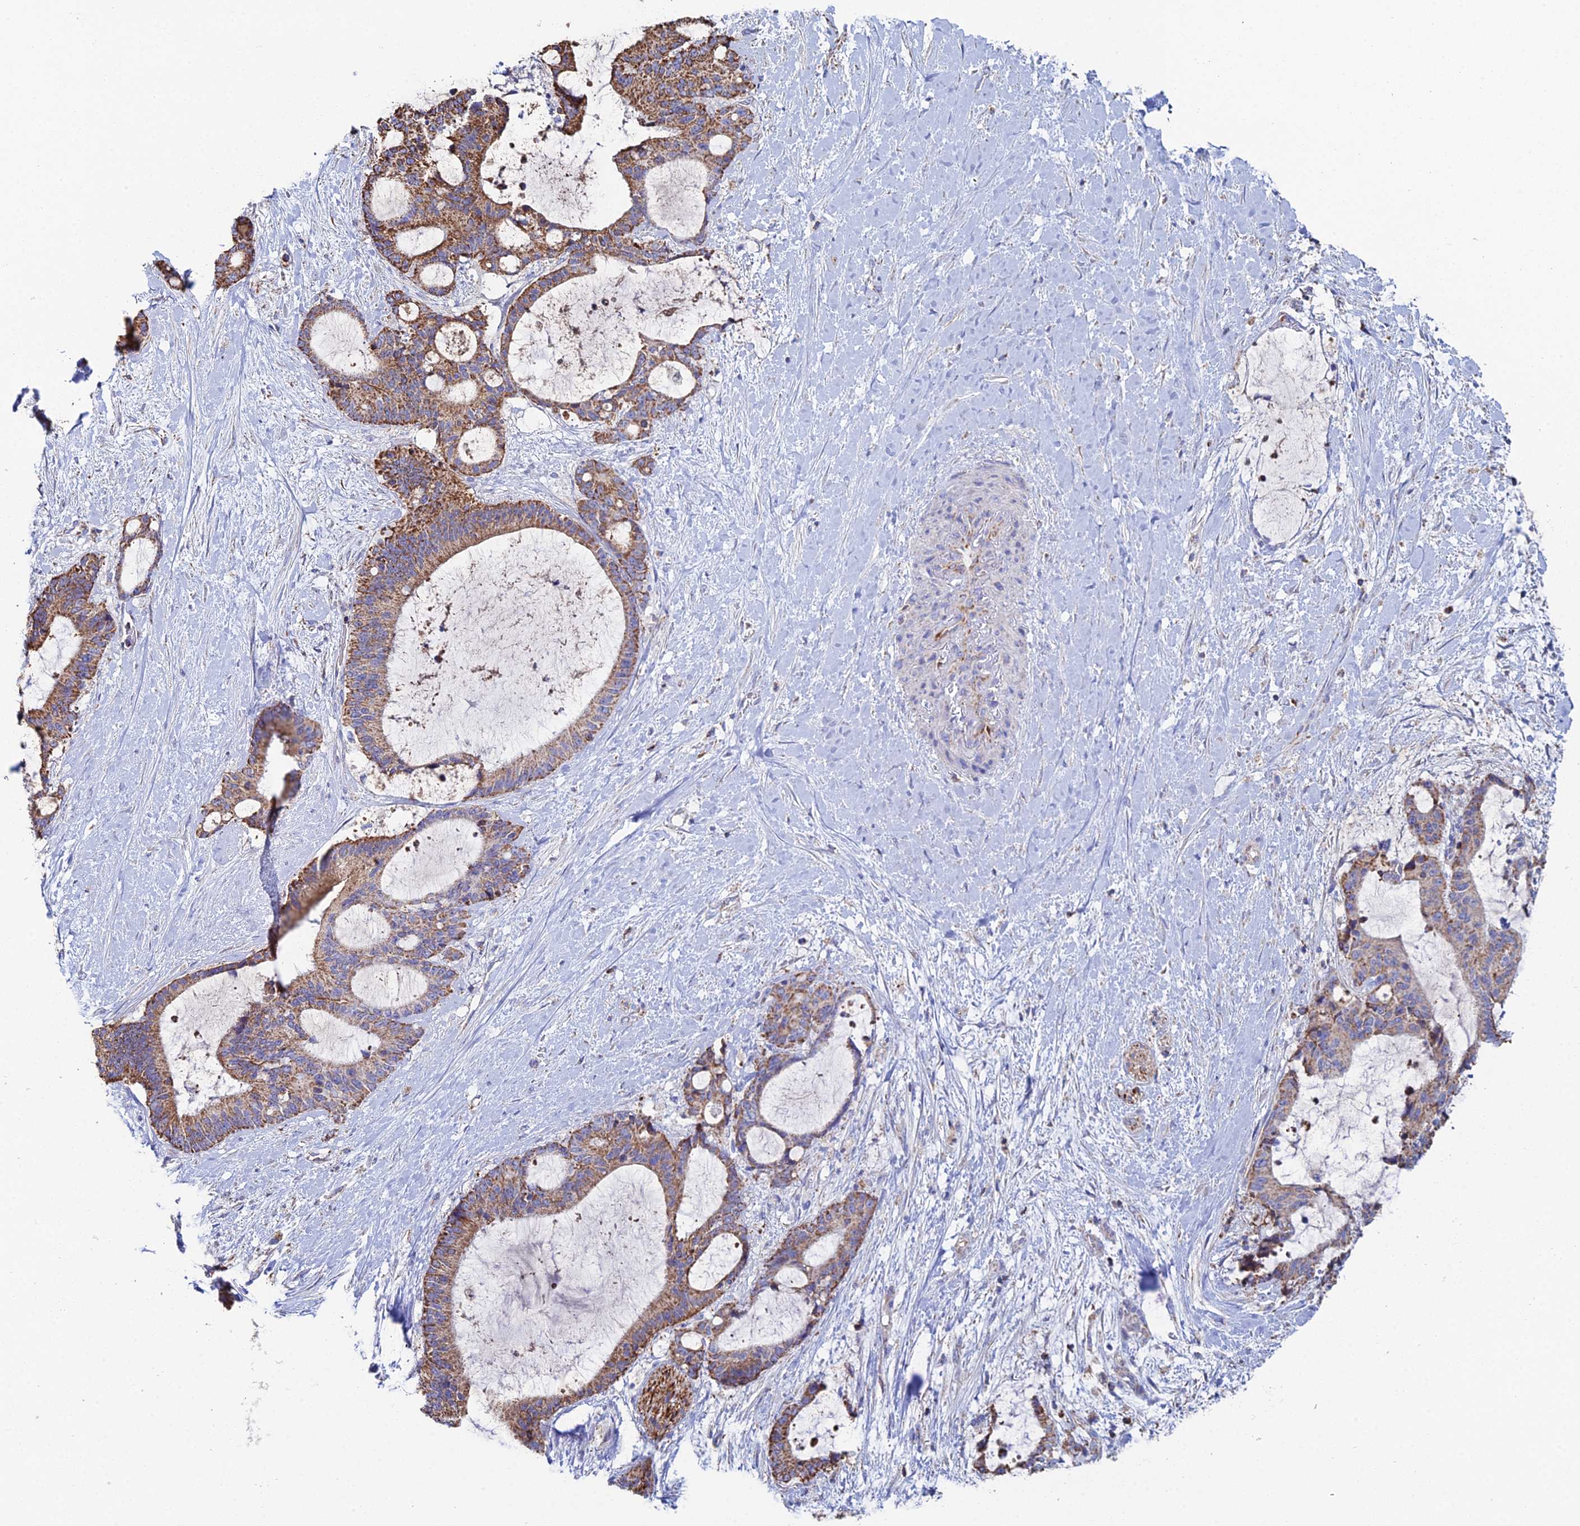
{"staining": {"intensity": "moderate", "quantity": ">75%", "location": "cytoplasmic/membranous"}, "tissue": "liver cancer", "cell_type": "Tumor cells", "image_type": "cancer", "snomed": [{"axis": "morphology", "description": "Normal tissue, NOS"}, {"axis": "morphology", "description": "Cholangiocarcinoma"}, {"axis": "topography", "description": "Liver"}, {"axis": "topography", "description": "Peripheral nerve tissue"}], "caption": "This histopathology image exhibits immunohistochemistry (IHC) staining of human liver cholangiocarcinoma, with medium moderate cytoplasmic/membranous expression in about >75% of tumor cells.", "gene": "SPOCK2", "patient": {"sex": "female", "age": 73}}